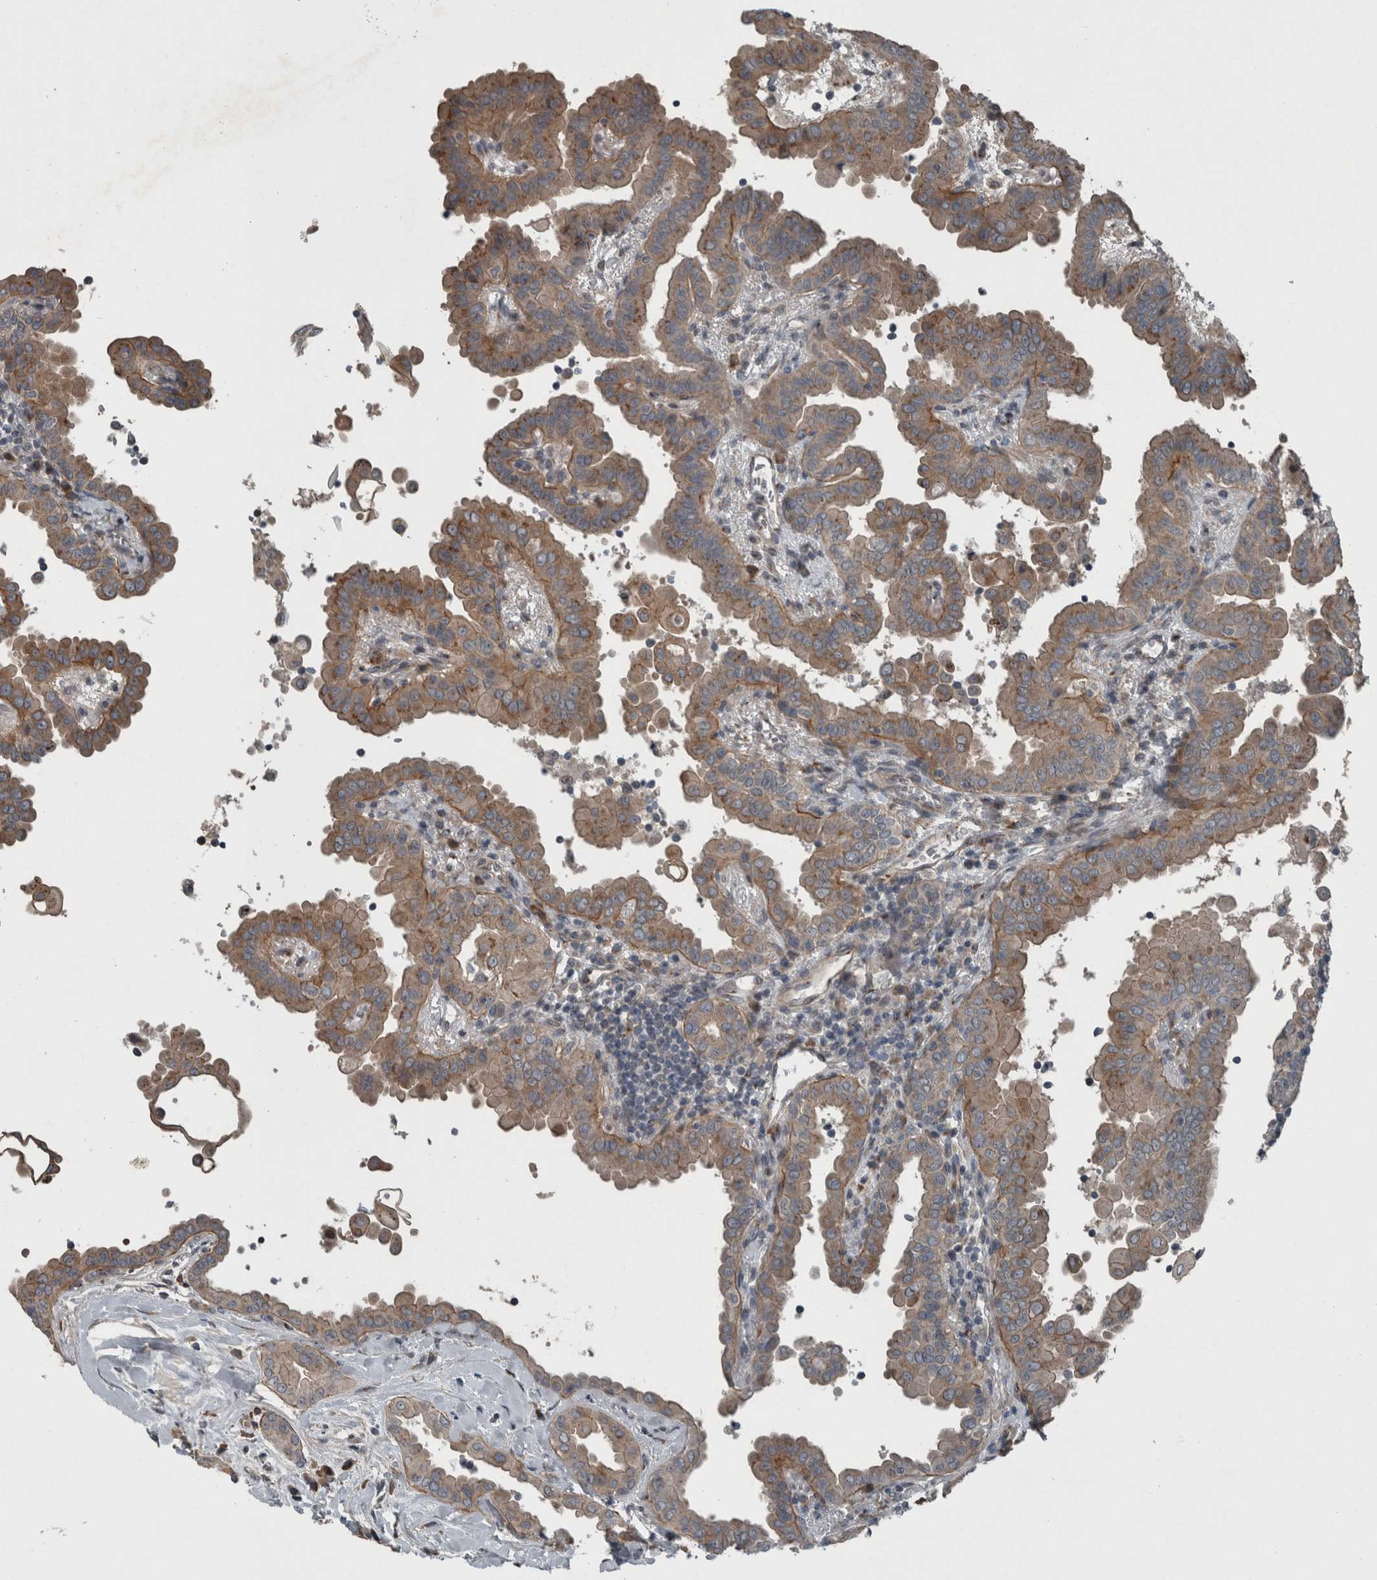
{"staining": {"intensity": "moderate", "quantity": "25%-75%", "location": "cytoplasmic/membranous"}, "tissue": "thyroid cancer", "cell_type": "Tumor cells", "image_type": "cancer", "snomed": [{"axis": "morphology", "description": "Papillary adenocarcinoma, NOS"}, {"axis": "topography", "description": "Thyroid gland"}], "caption": "Immunohistochemistry of thyroid papillary adenocarcinoma reveals medium levels of moderate cytoplasmic/membranous expression in about 25%-75% of tumor cells.", "gene": "ZNF345", "patient": {"sex": "male", "age": 33}}